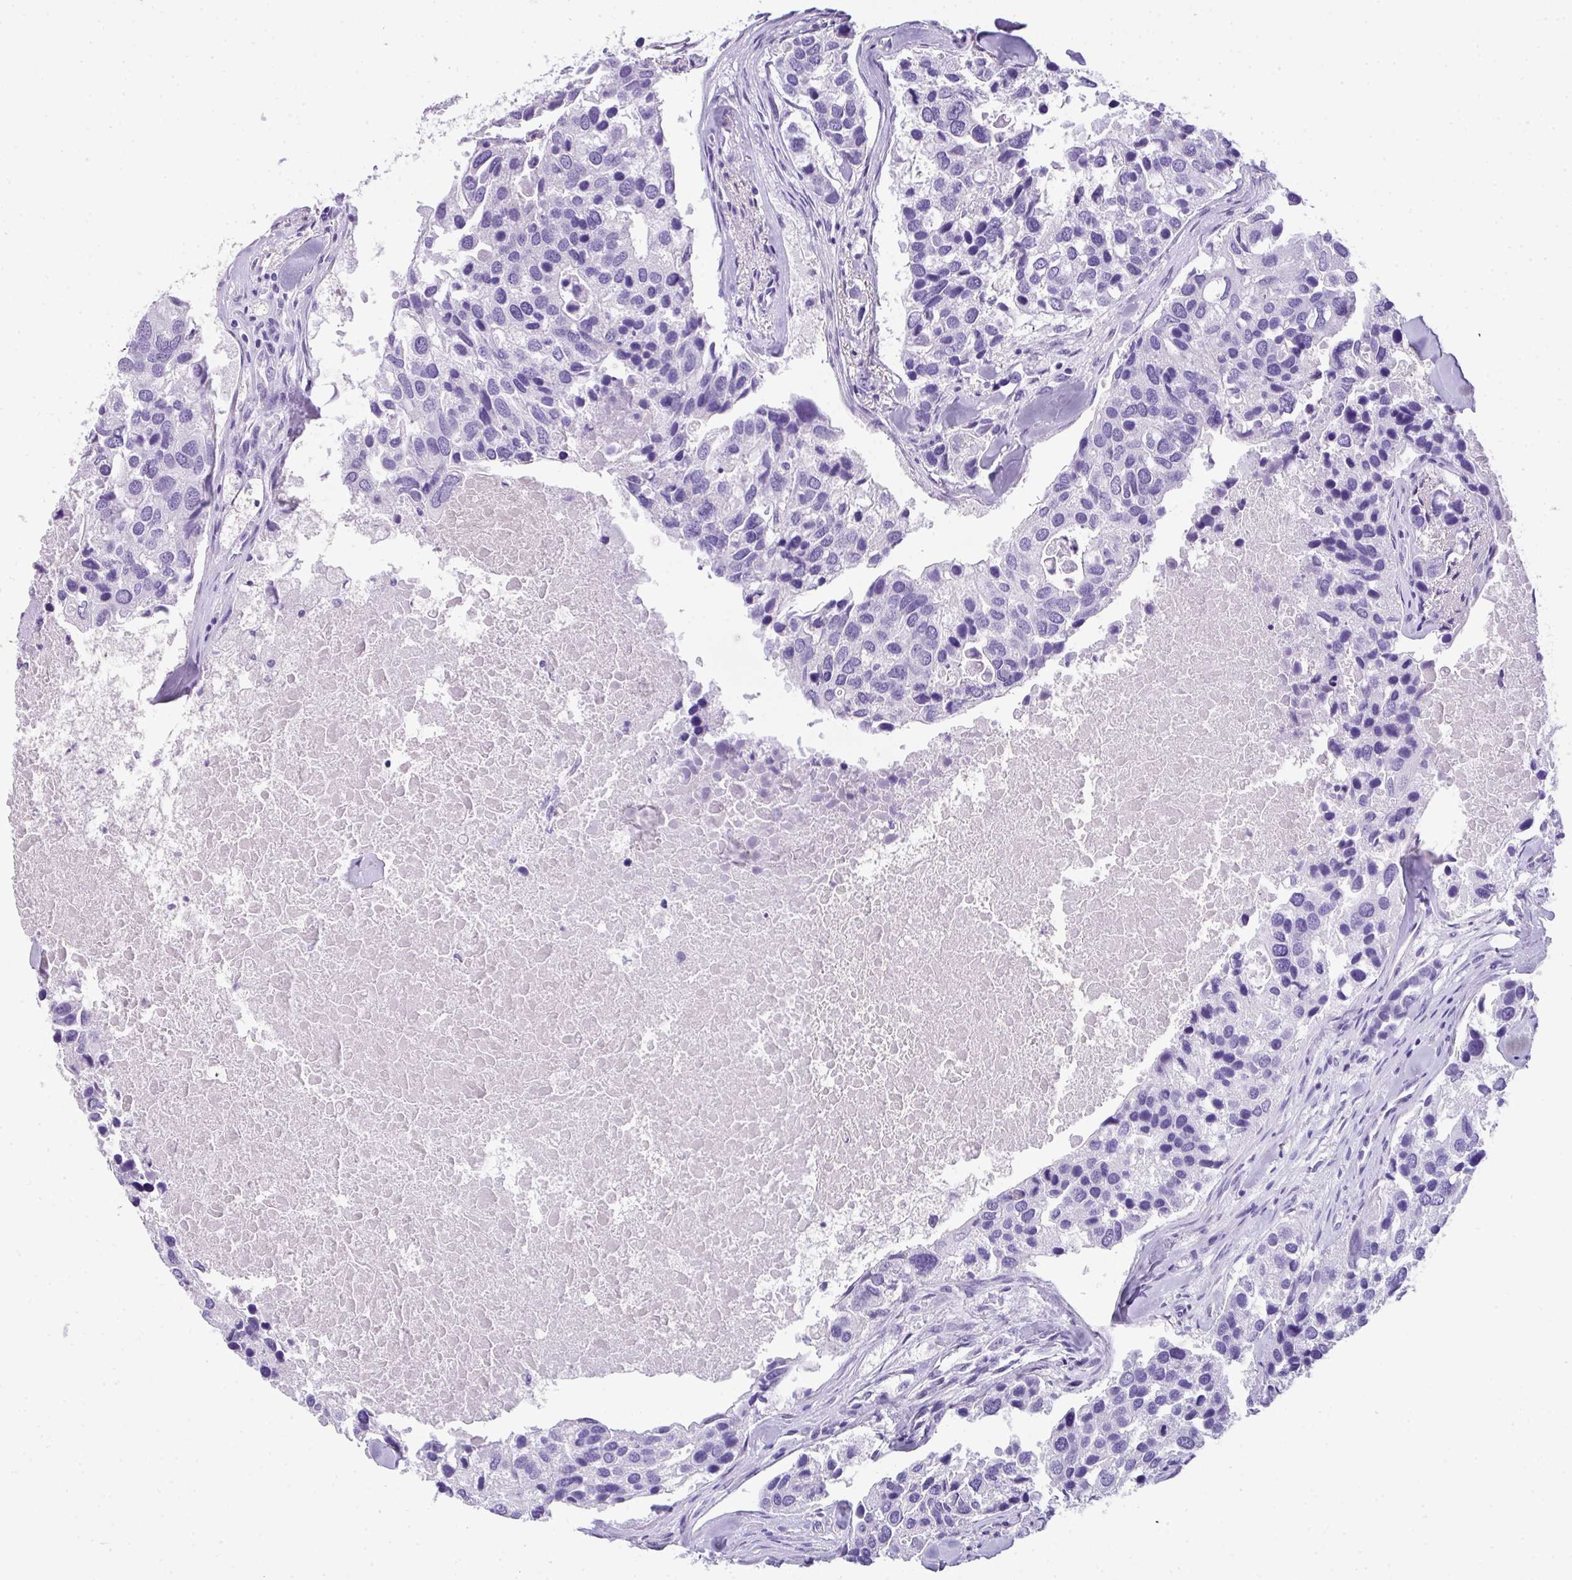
{"staining": {"intensity": "negative", "quantity": "none", "location": "none"}, "tissue": "breast cancer", "cell_type": "Tumor cells", "image_type": "cancer", "snomed": [{"axis": "morphology", "description": "Duct carcinoma"}, {"axis": "topography", "description": "Breast"}], "caption": "Invasive ductal carcinoma (breast) was stained to show a protein in brown. There is no significant positivity in tumor cells.", "gene": "MUC21", "patient": {"sex": "female", "age": 83}}